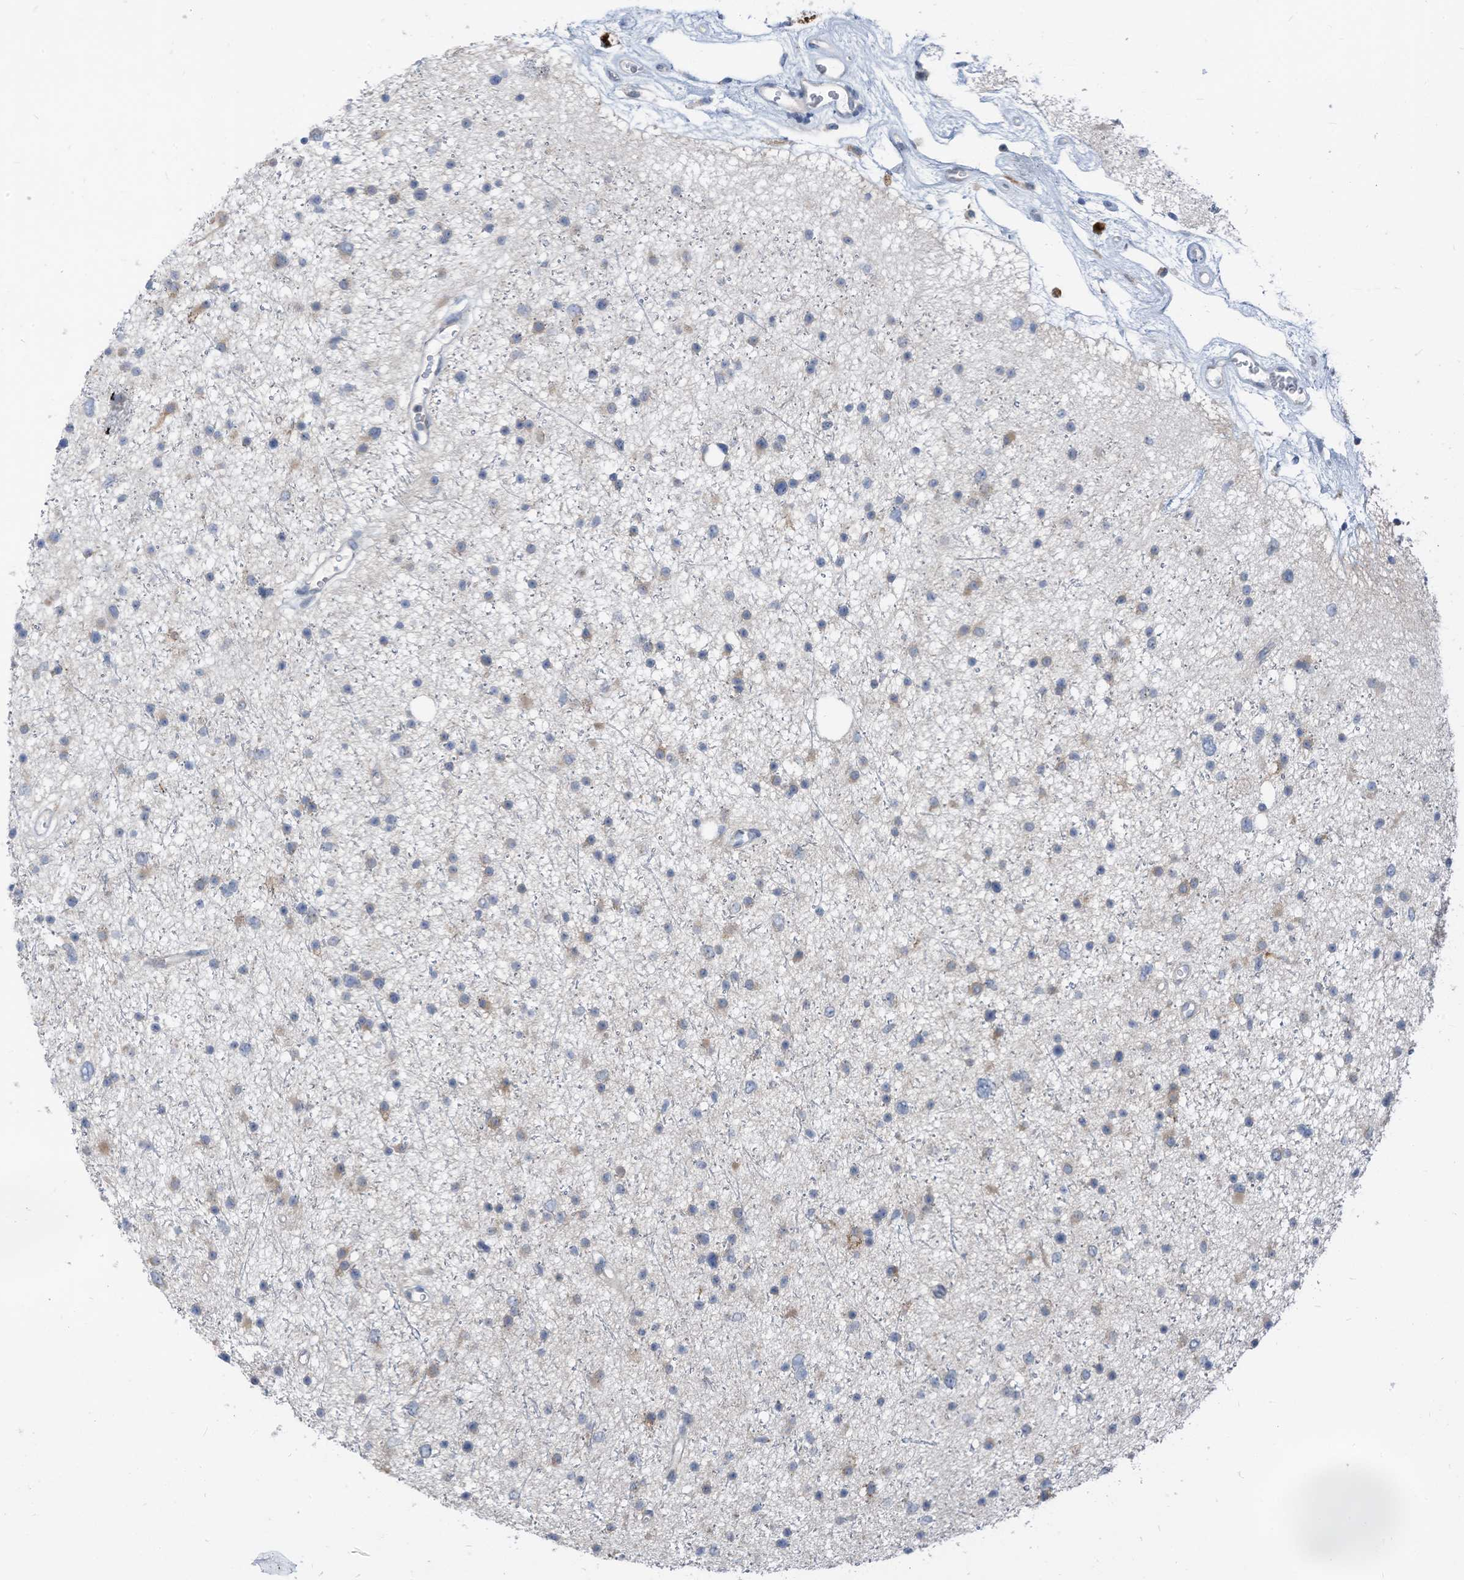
{"staining": {"intensity": "weak", "quantity": "<25%", "location": "cytoplasmic/membranous"}, "tissue": "glioma", "cell_type": "Tumor cells", "image_type": "cancer", "snomed": [{"axis": "morphology", "description": "Glioma, malignant, Low grade"}, {"axis": "topography", "description": "Cerebral cortex"}], "caption": "Tumor cells are negative for protein expression in human malignant glioma (low-grade).", "gene": "LDAH", "patient": {"sex": "female", "age": 39}}